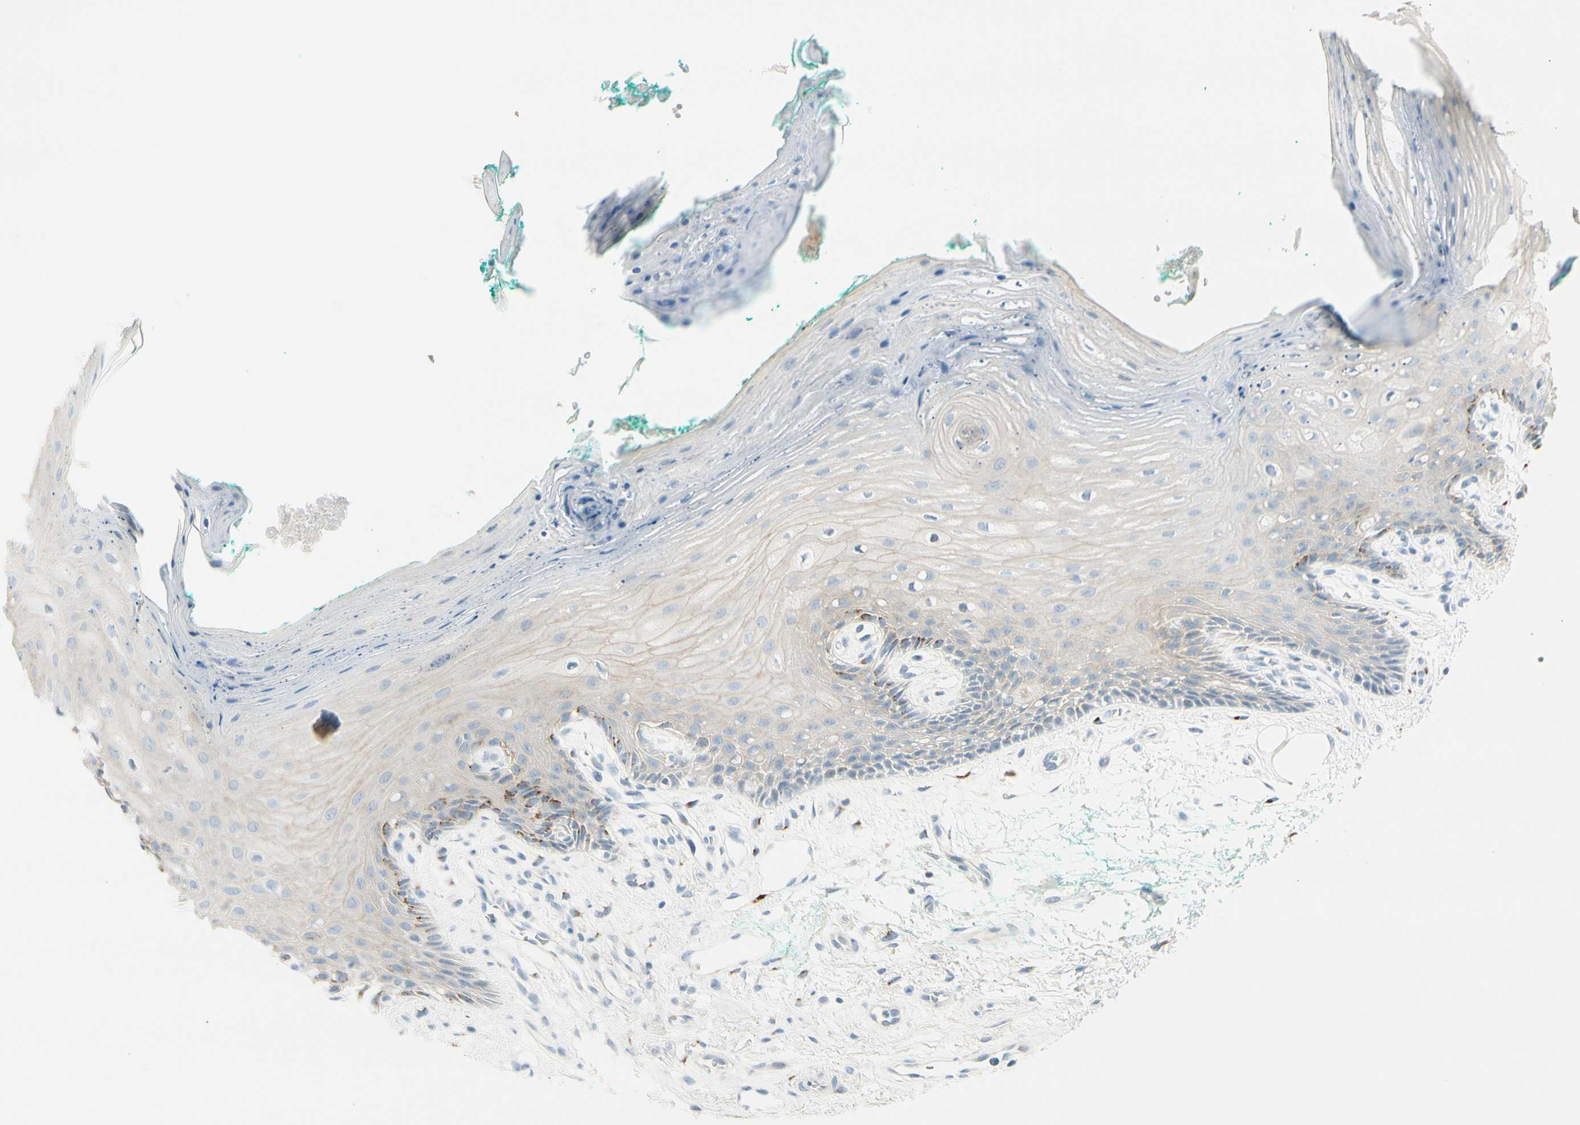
{"staining": {"intensity": "moderate", "quantity": "<25%", "location": "cytoplasmic/membranous"}, "tissue": "oral mucosa", "cell_type": "Squamous epithelial cells", "image_type": "normal", "snomed": [{"axis": "morphology", "description": "Normal tissue, NOS"}, {"axis": "topography", "description": "Skeletal muscle"}, {"axis": "topography", "description": "Oral tissue"}, {"axis": "topography", "description": "Peripheral nerve tissue"}], "caption": "A brown stain labels moderate cytoplasmic/membranous positivity of a protein in squamous epithelial cells of unremarkable oral mucosa. The staining is performed using DAB (3,3'-diaminobenzidine) brown chromogen to label protein expression. The nuclei are counter-stained blue using hematoxylin.", "gene": "GALNT5", "patient": {"sex": "female", "age": 84}}